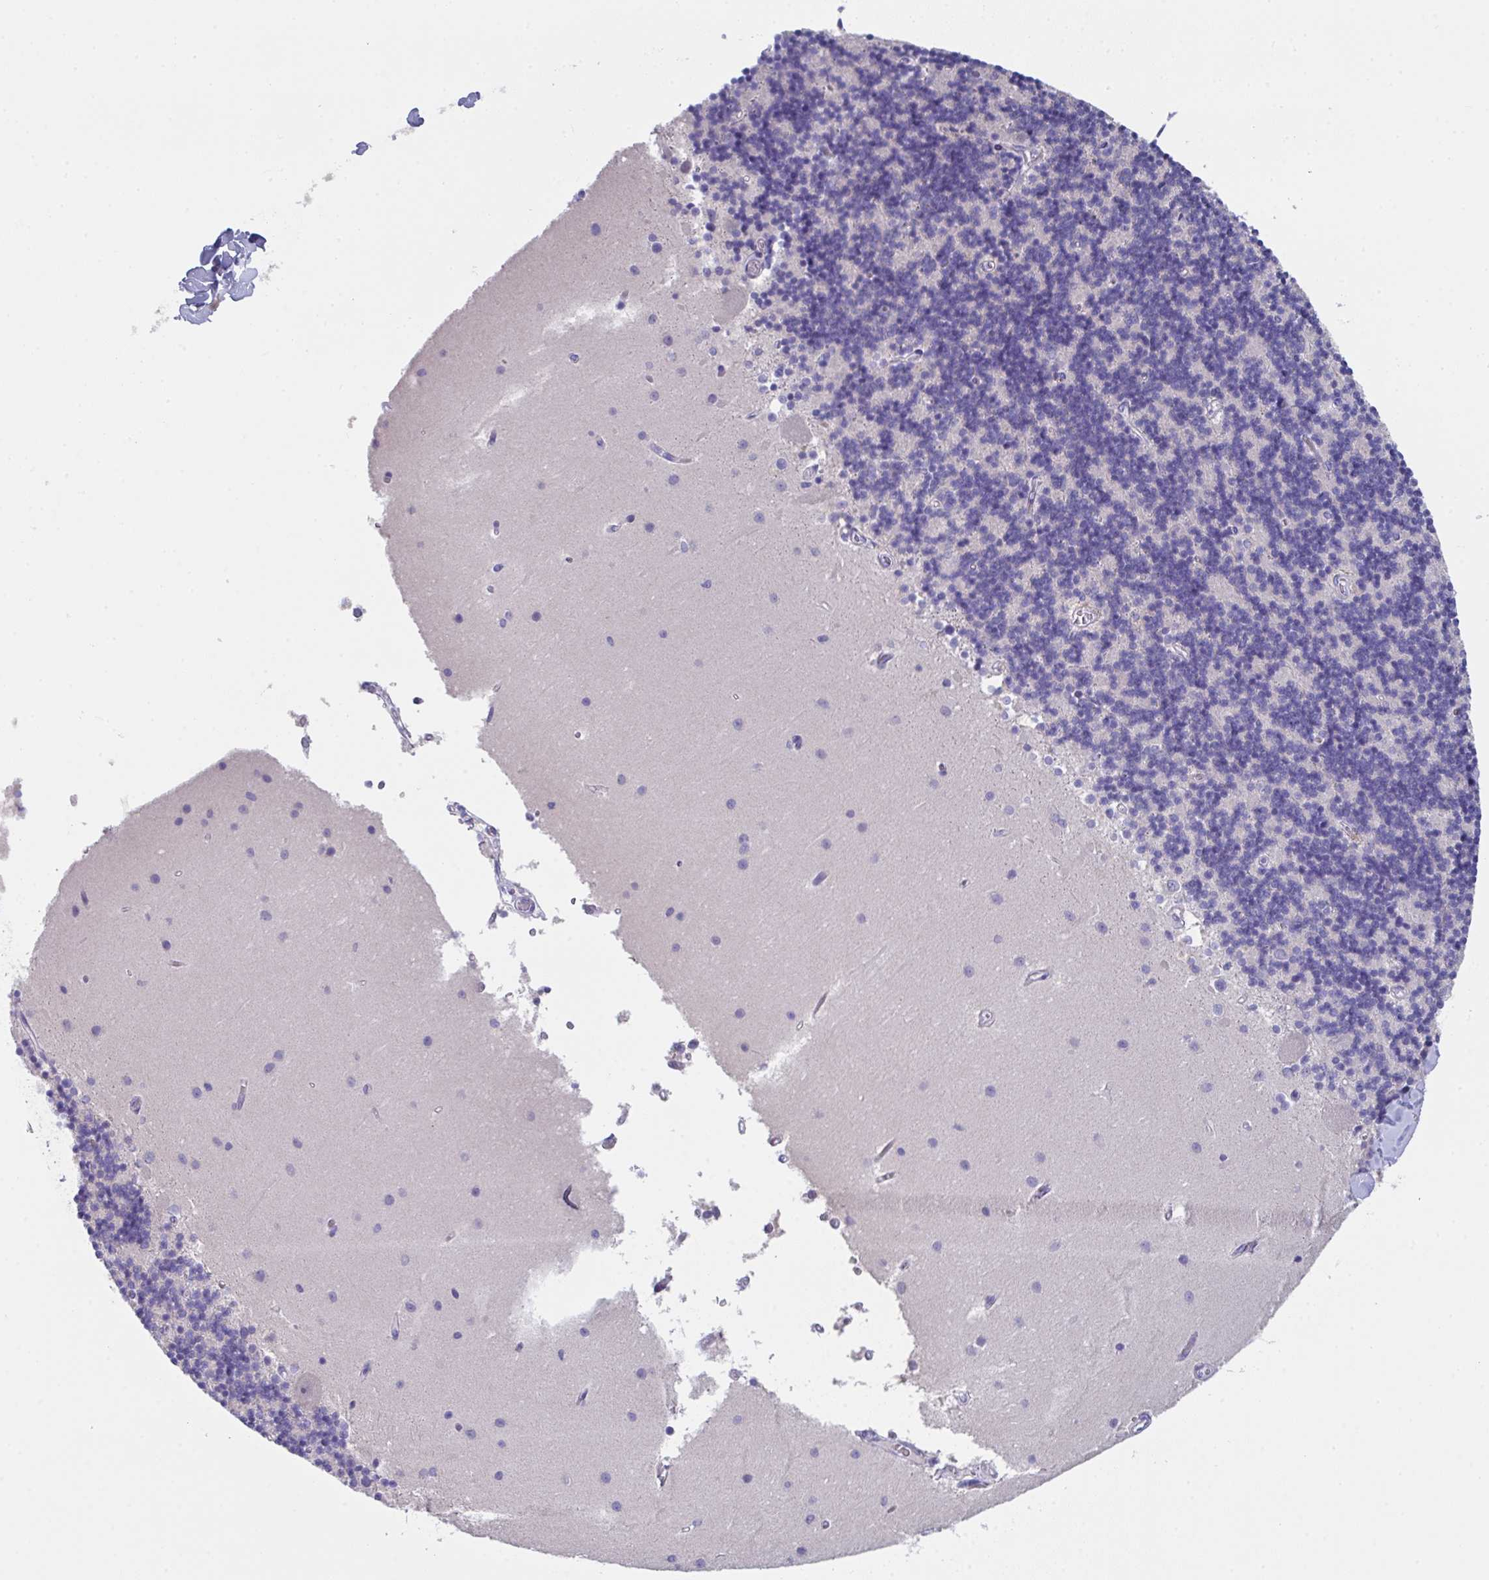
{"staining": {"intensity": "negative", "quantity": "none", "location": "none"}, "tissue": "cerebellum", "cell_type": "Cells in granular layer", "image_type": "normal", "snomed": [{"axis": "morphology", "description": "Normal tissue, NOS"}, {"axis": "topography", "description": "Cerebellum"}], "caption": "This is an immunohistochemistry image of unremarkable cerebellum. There is no staining in cells in granular layer.", "gene": "FBXO47", "patient": {"sex": "male", "age": 54}}